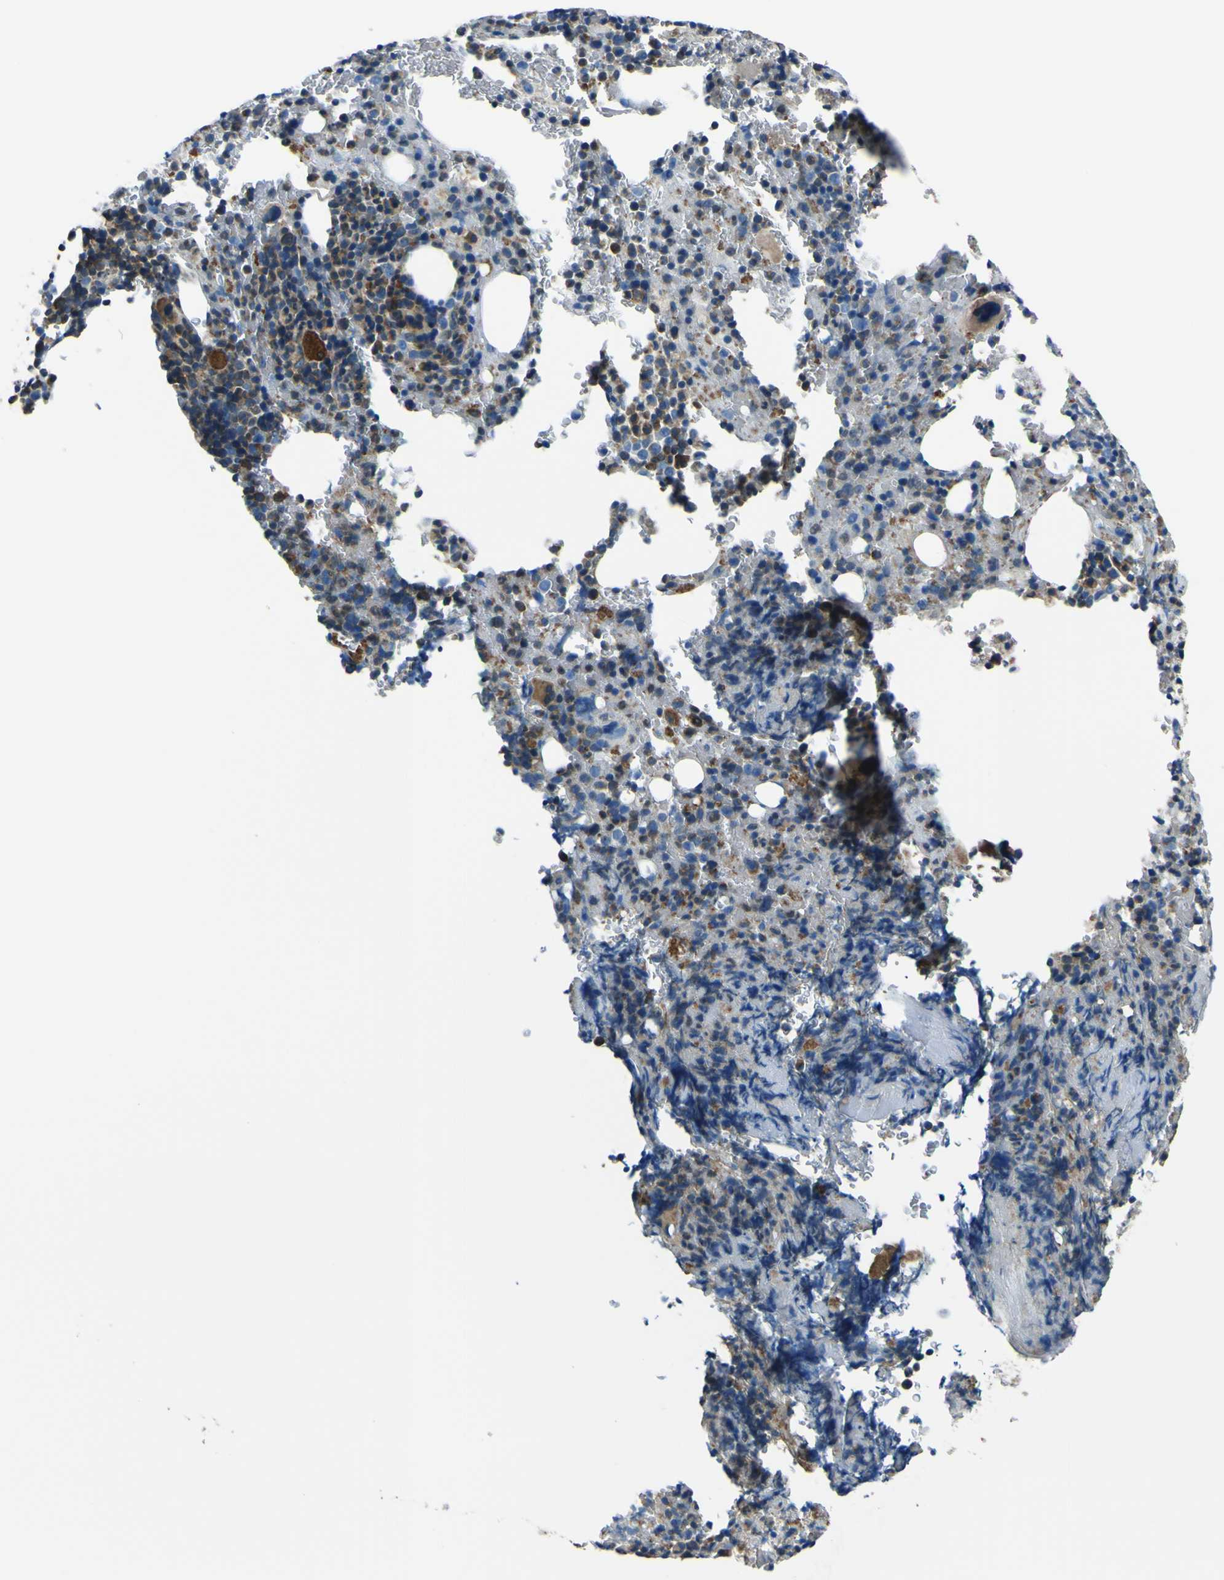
{"staining": {"intensity": "moderate", "quantity": "25%-75%", "location": "cytoplasmic/membranous"}, "tissue": "bone marrow", "cell_type": "Hematopoietic cells", "image_type": "normal", "snomed": [{"axis": "morphology", "description": "Normal tissue, NOS"}, {"axis": "morphology", "description": "Inflammation, NOS"}, {"axis": "topography", "description": "Bone marrow"}], "caption": "Moderate cytoplasmic/membranous protein staining is appreciated in about 25%-75% of hematopoietic cells in bone marrow.", "gene": "STIM1", "patient": {"sex": "male", "age": 72}}